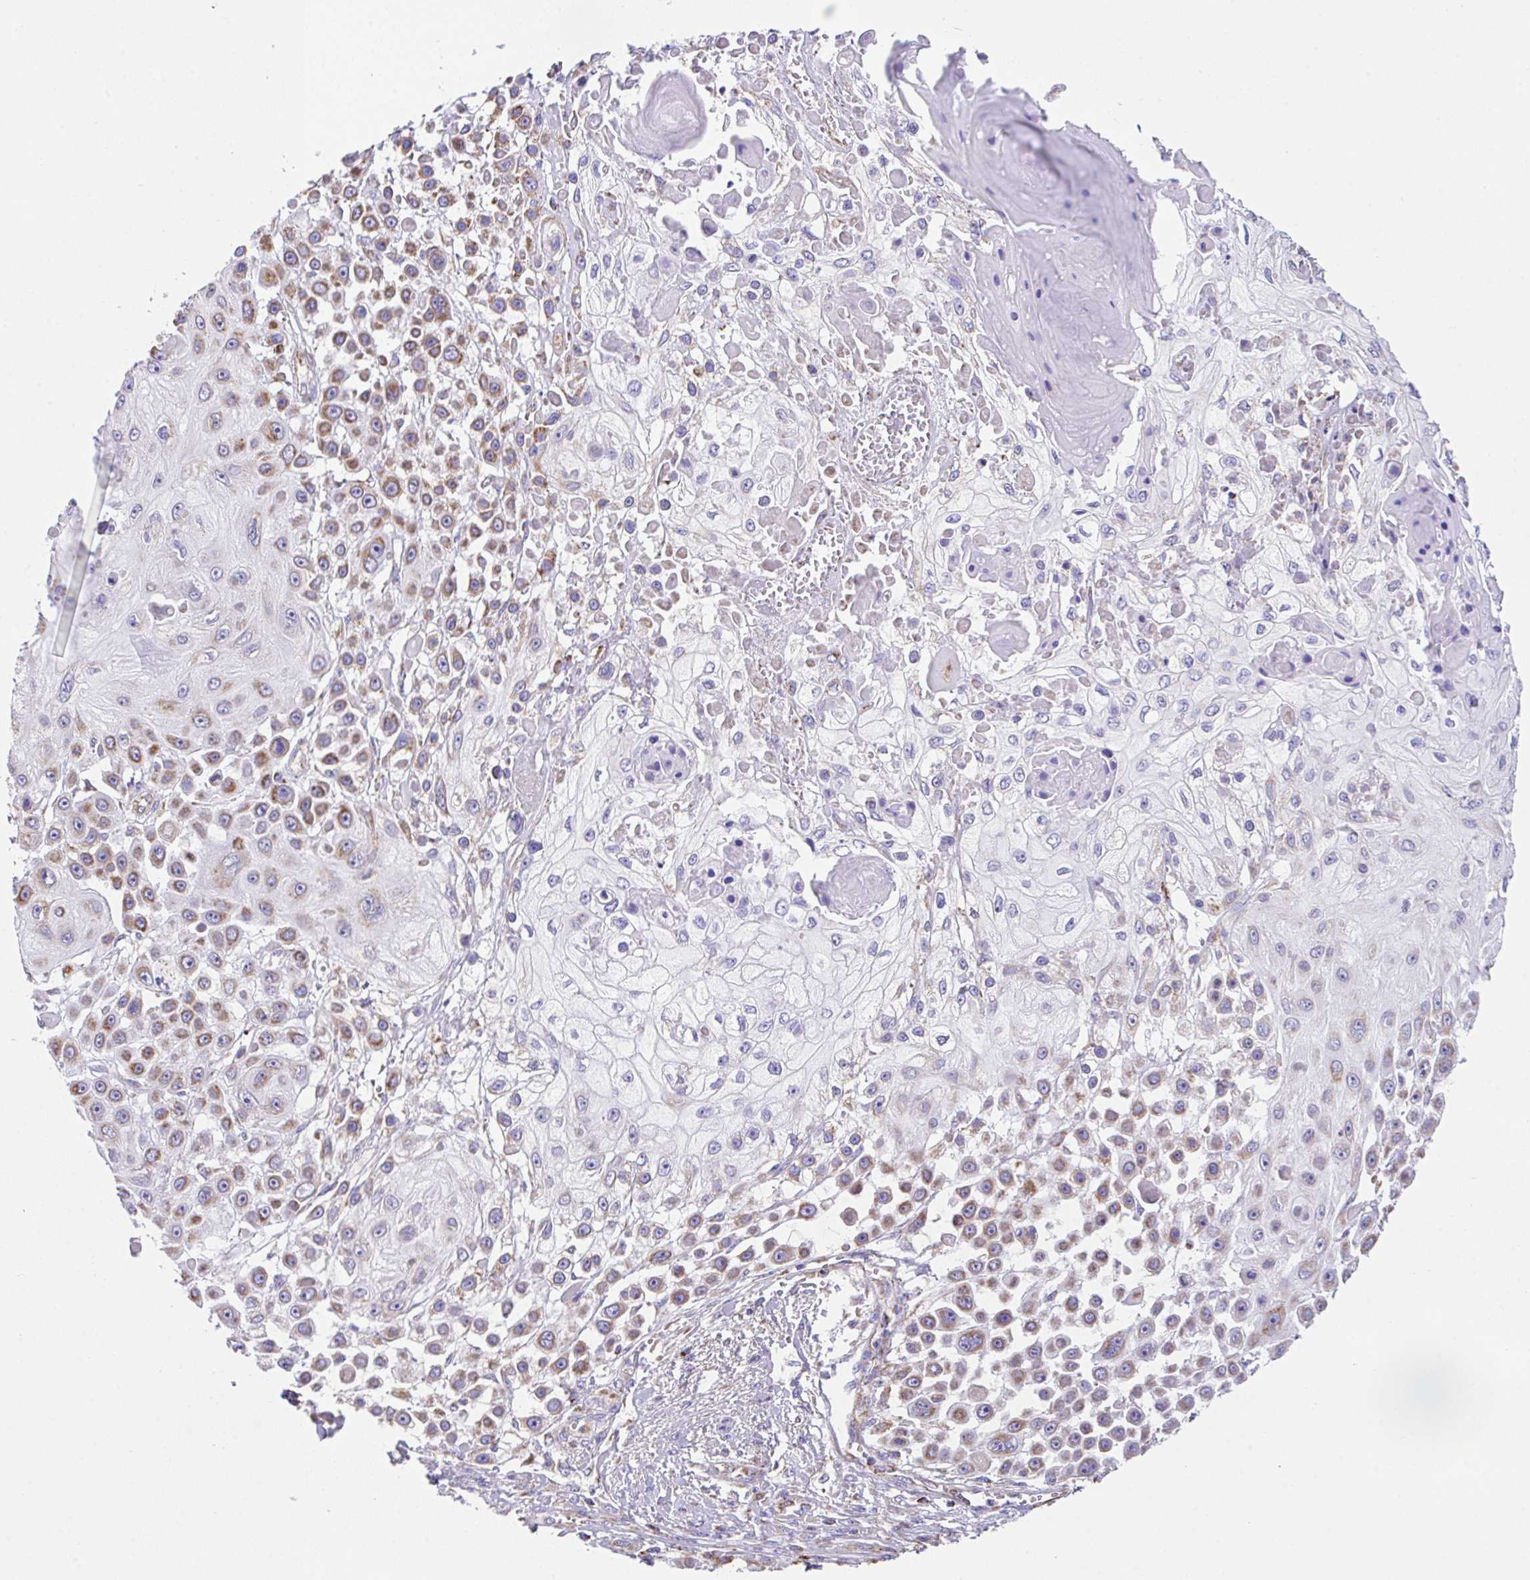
{"staining": {"intensity": "moderate", "quantity": "25%-75%", "location": "cytoplasmic/membranous"}, "tissue": "skin cancer", "cell_type": "Tumor cells", "image_type": "cancer", "snomed": [{"axis": "morphology", "description": "Squamous cell carcinoma, NOS"}, {"axis": "topography", "description": "Skin"}], "caption": "Protein staining demonstrates moderate cytoplasmic/membranous expression in about 25%-75% of tumor cells in skin cancer (squamous cell carcinoma).", "gene": "PCMTD2", "patient": {"sex": "male", "age": 67}}